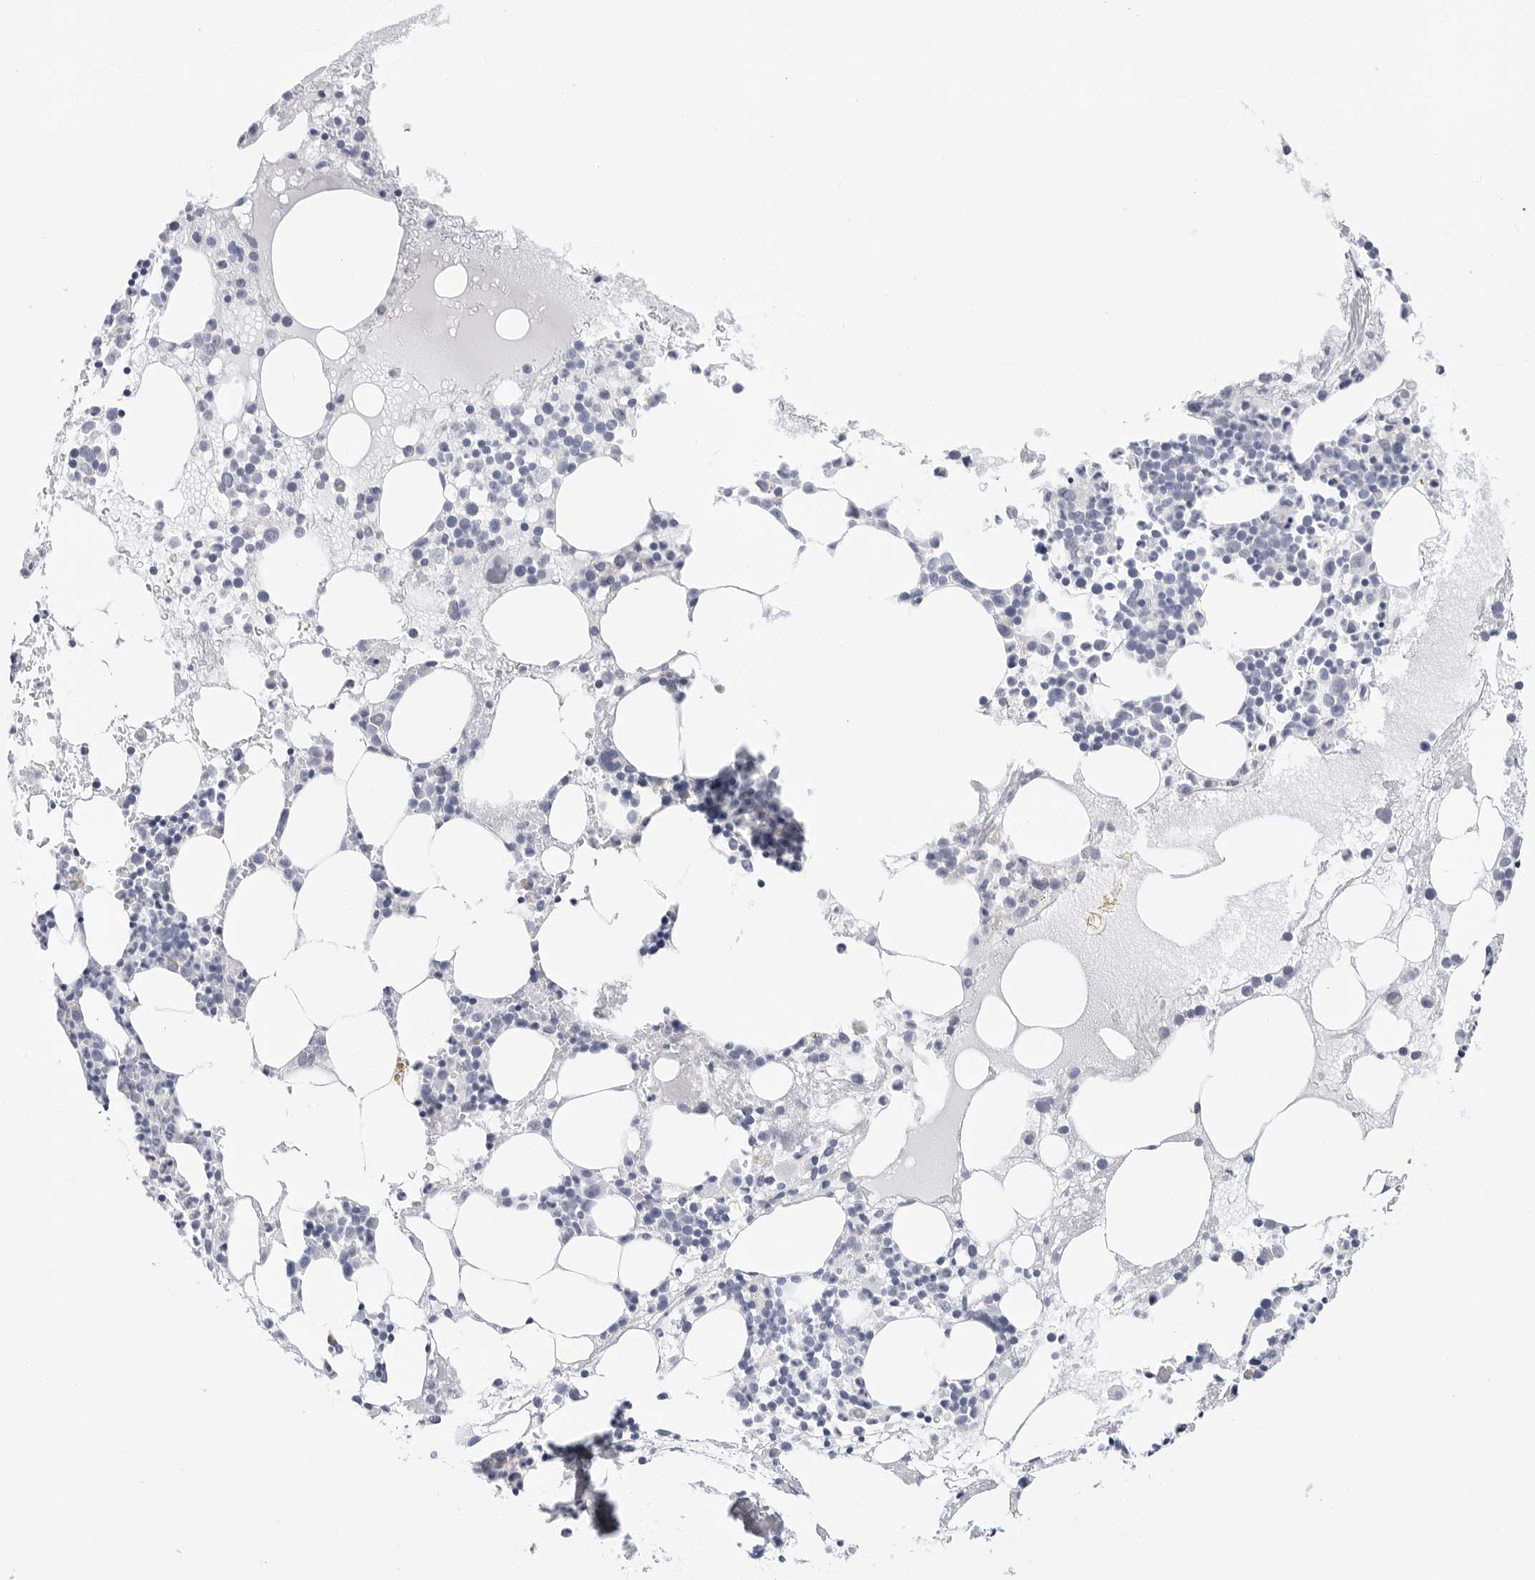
{"staining": {"intensity": "negative", "quantity": "none", "location": "none"}, "tissue": "bone marrow", "cell_type": "Hematopoietic cells", "image_type": "normal", "snomed": [{"axis": "morphology", "description": "Normal tissue, NOS"}, {"axis": "topography", "description": "Bone marrow"}], "caption": "Immunohistochemistry histopathology image of unremarkable human bone marrow stained for a protein (brown), which demonstrates no expression in hematopoietic cells.", "gene": "SLC19A1", "patient": {"sex": "female", "age": 52}}